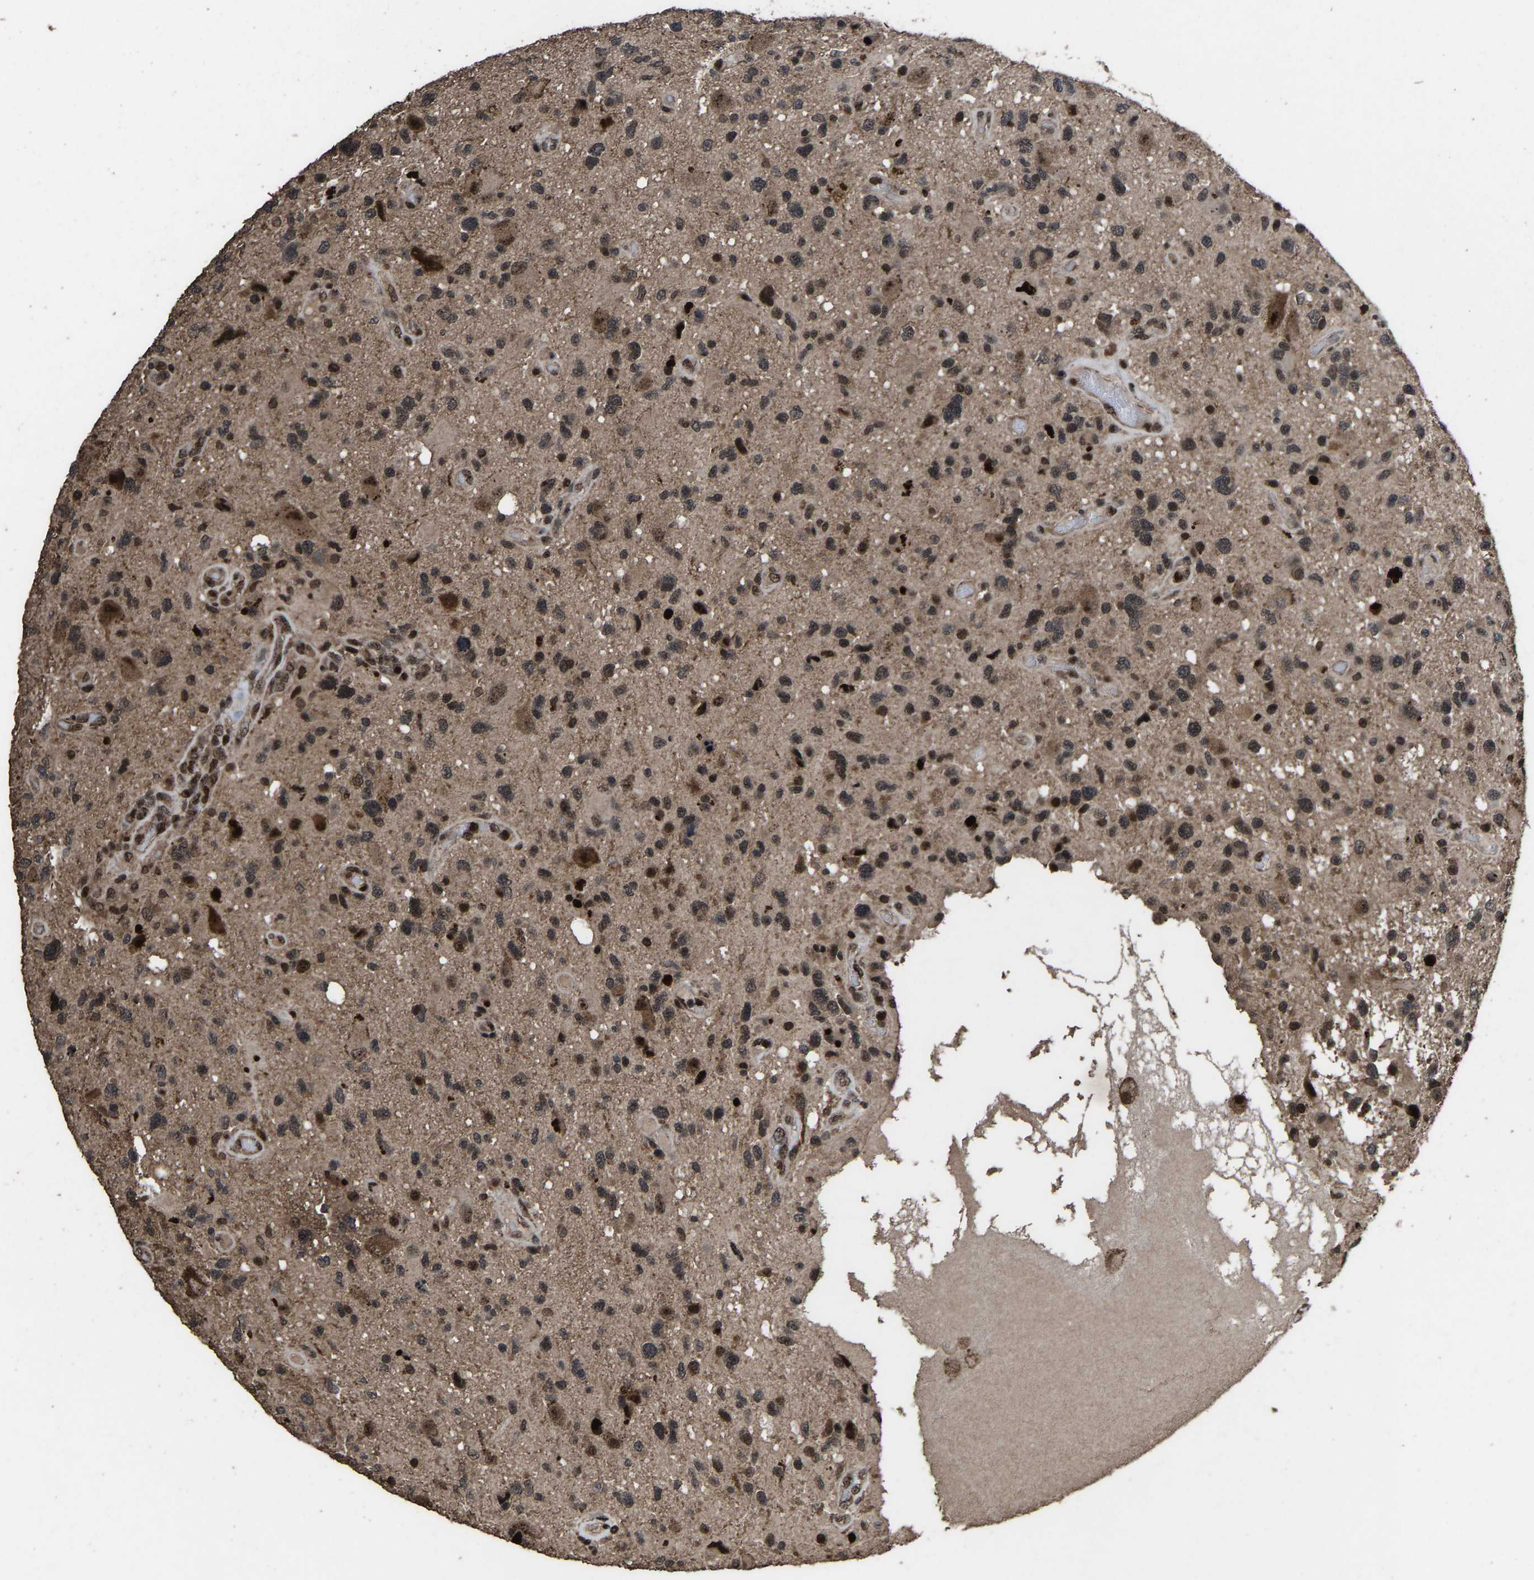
{"staining": {"intensity": "moderate", "quantity": "25%-75%", "location": "nuclear"}, "tissue": "glioma", "cell_type": "Tumor cells", "image_type": "cancer", "snomed": [{"axis": "morphology", "description": "Glioma, malignant, High grade"}, {"axis": "topography", "description": "Brain"}], "caption": "Immunohistochemical staining of malignant glioma (high-grade) shows medium levels of moderate nuclear staining in approximately 25%-75% of tumor cells.", "gene": "HAUS6", "patient": {"sex": "male", "age": 33}}